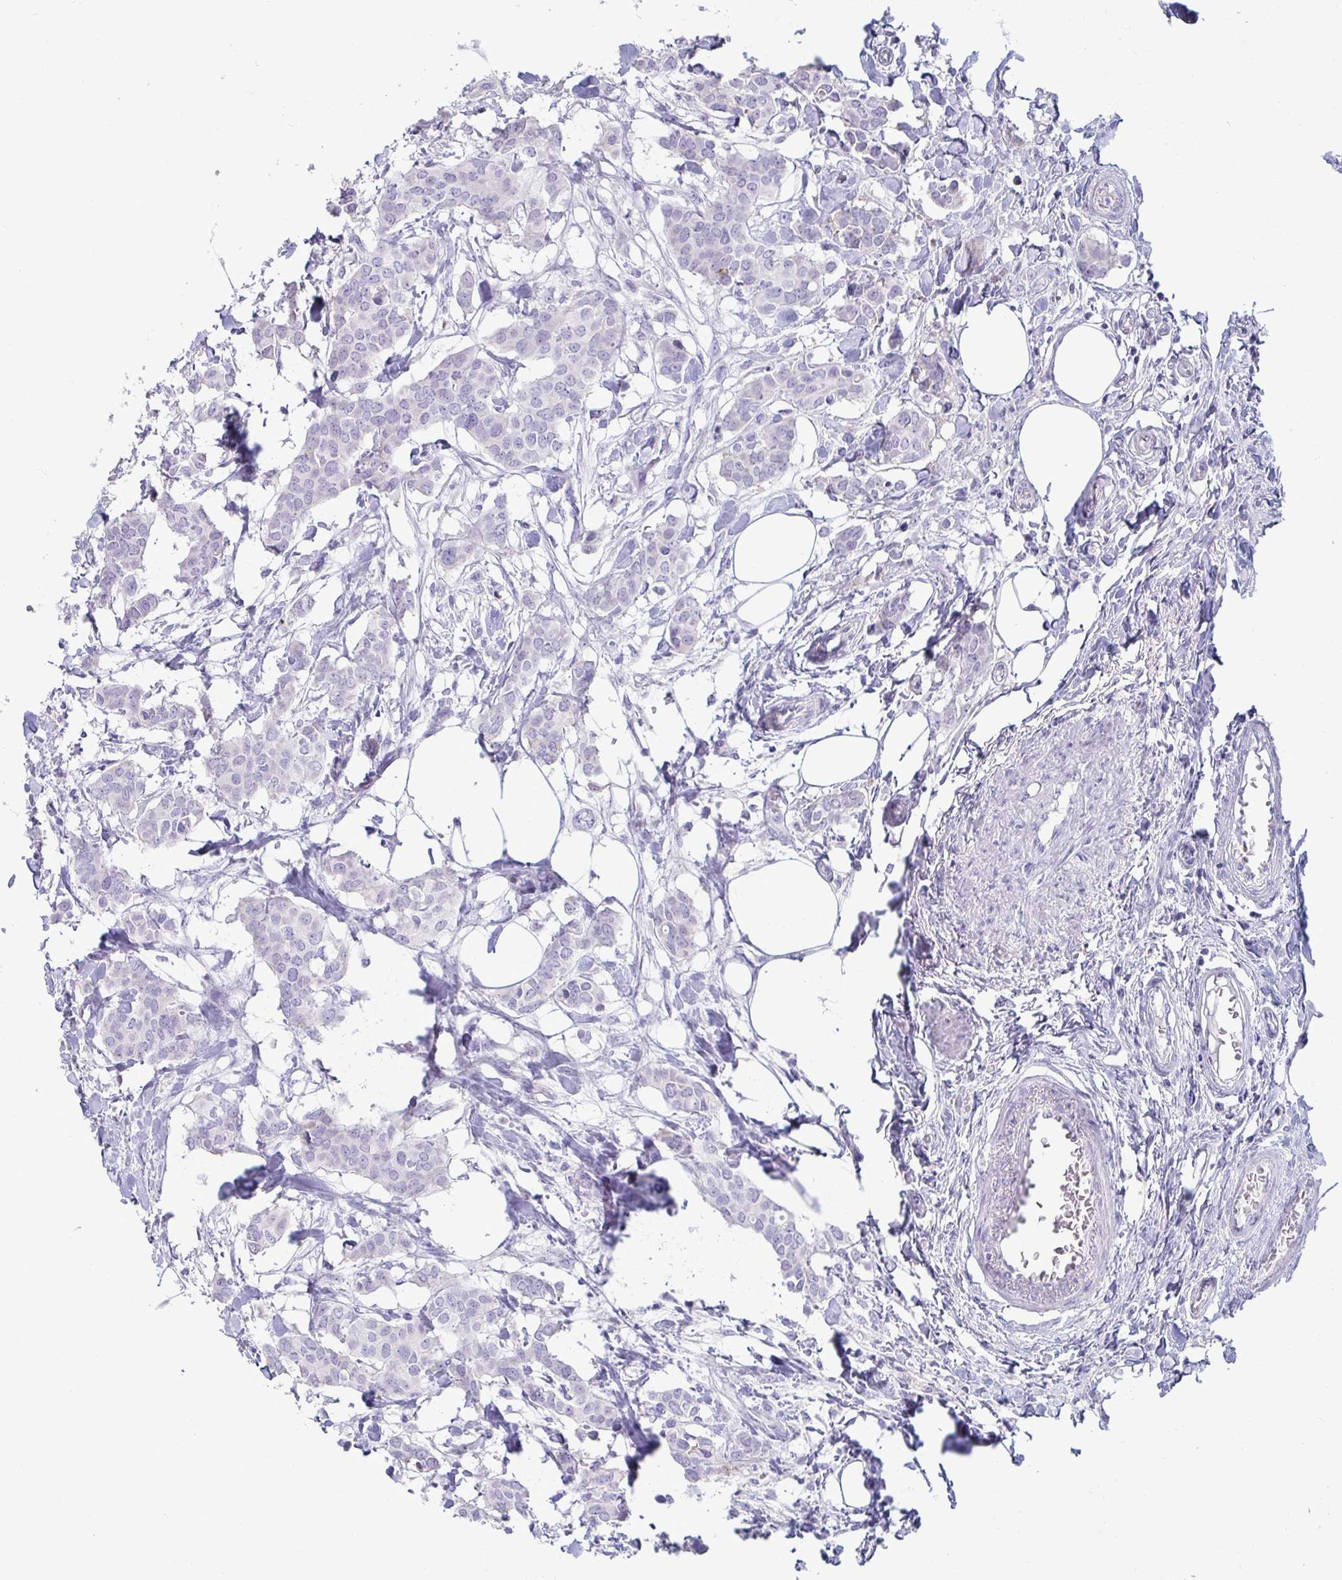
{"staining": {"intensity": "negative", "quantity": "none", "location": "none"}, "tissue": "breast cancer", "cell_type": "Tumor cells", "image_type": "cancer", "snomed": [{"axis": "morphology", "description": "Duct carcinoma"}, {"axis": "topography", "description": "Breast"}], "caption": "This is an immunohistochemistry (IHC) image of human breast cancer (intraductal carcinoma). There is no expression in tumor cells.", "gene": "TFPI2", "patient": {"sex": "female", "age": 62}}